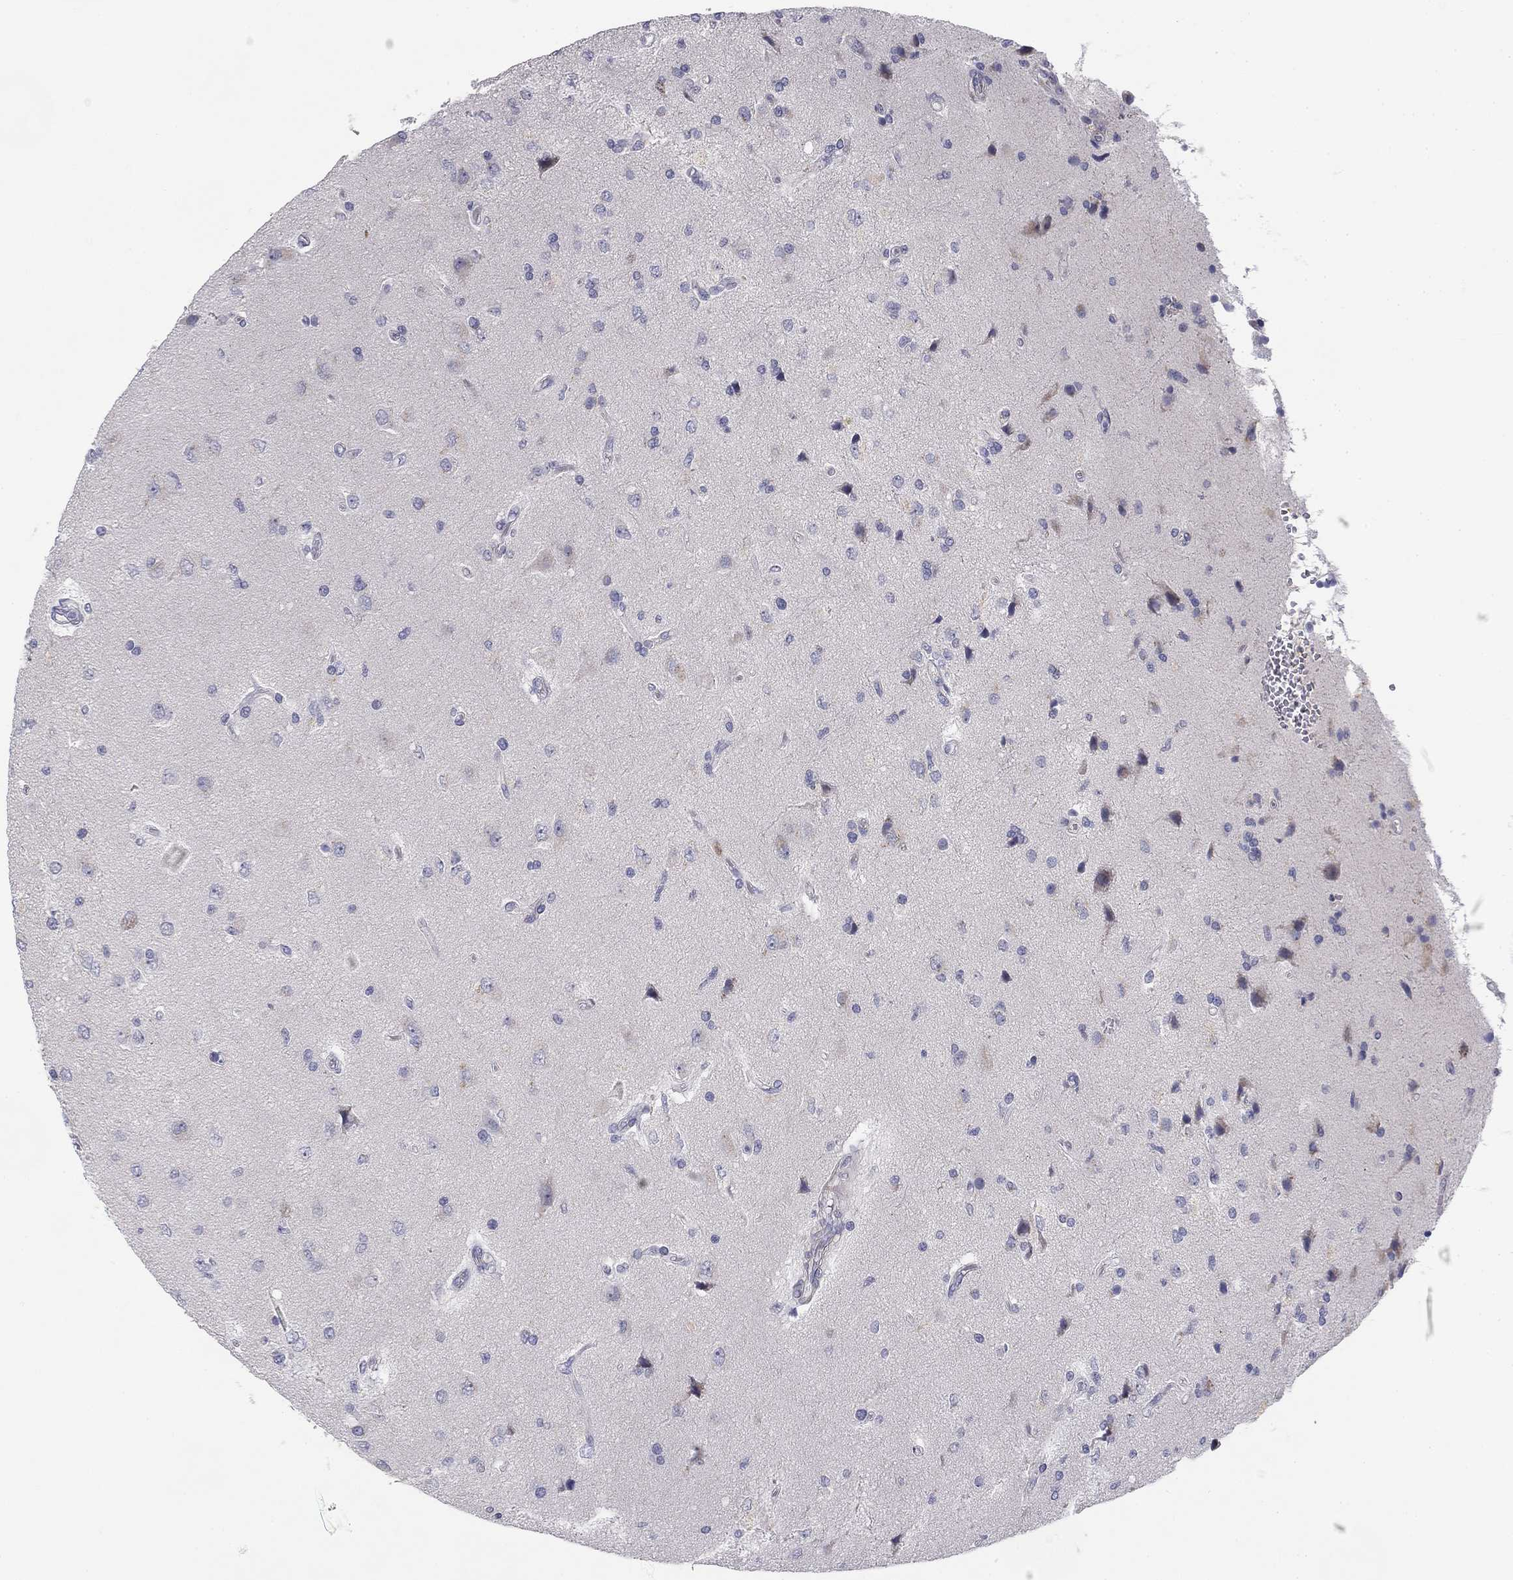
{"staining": {"intensity": "negative", "quantity": "none", "location": "none"}, "tissue": "glioma", "cell_type": "Tumor cells", "image_type": "cancer", "snomed": [{"axis": "morphology", "description": "Glioma, malignant, High grade"}, {"axis": "topography", "description": "Brain"}], "caption": "A high-resolution photomicrograph shows immunohistochemistry (IHC) staining of malignant glioma (high-grade), which exhibits no significant expression in tumor cells.", "gene": "TRAT1", "patient": {"sex": "male", "age": 56}}